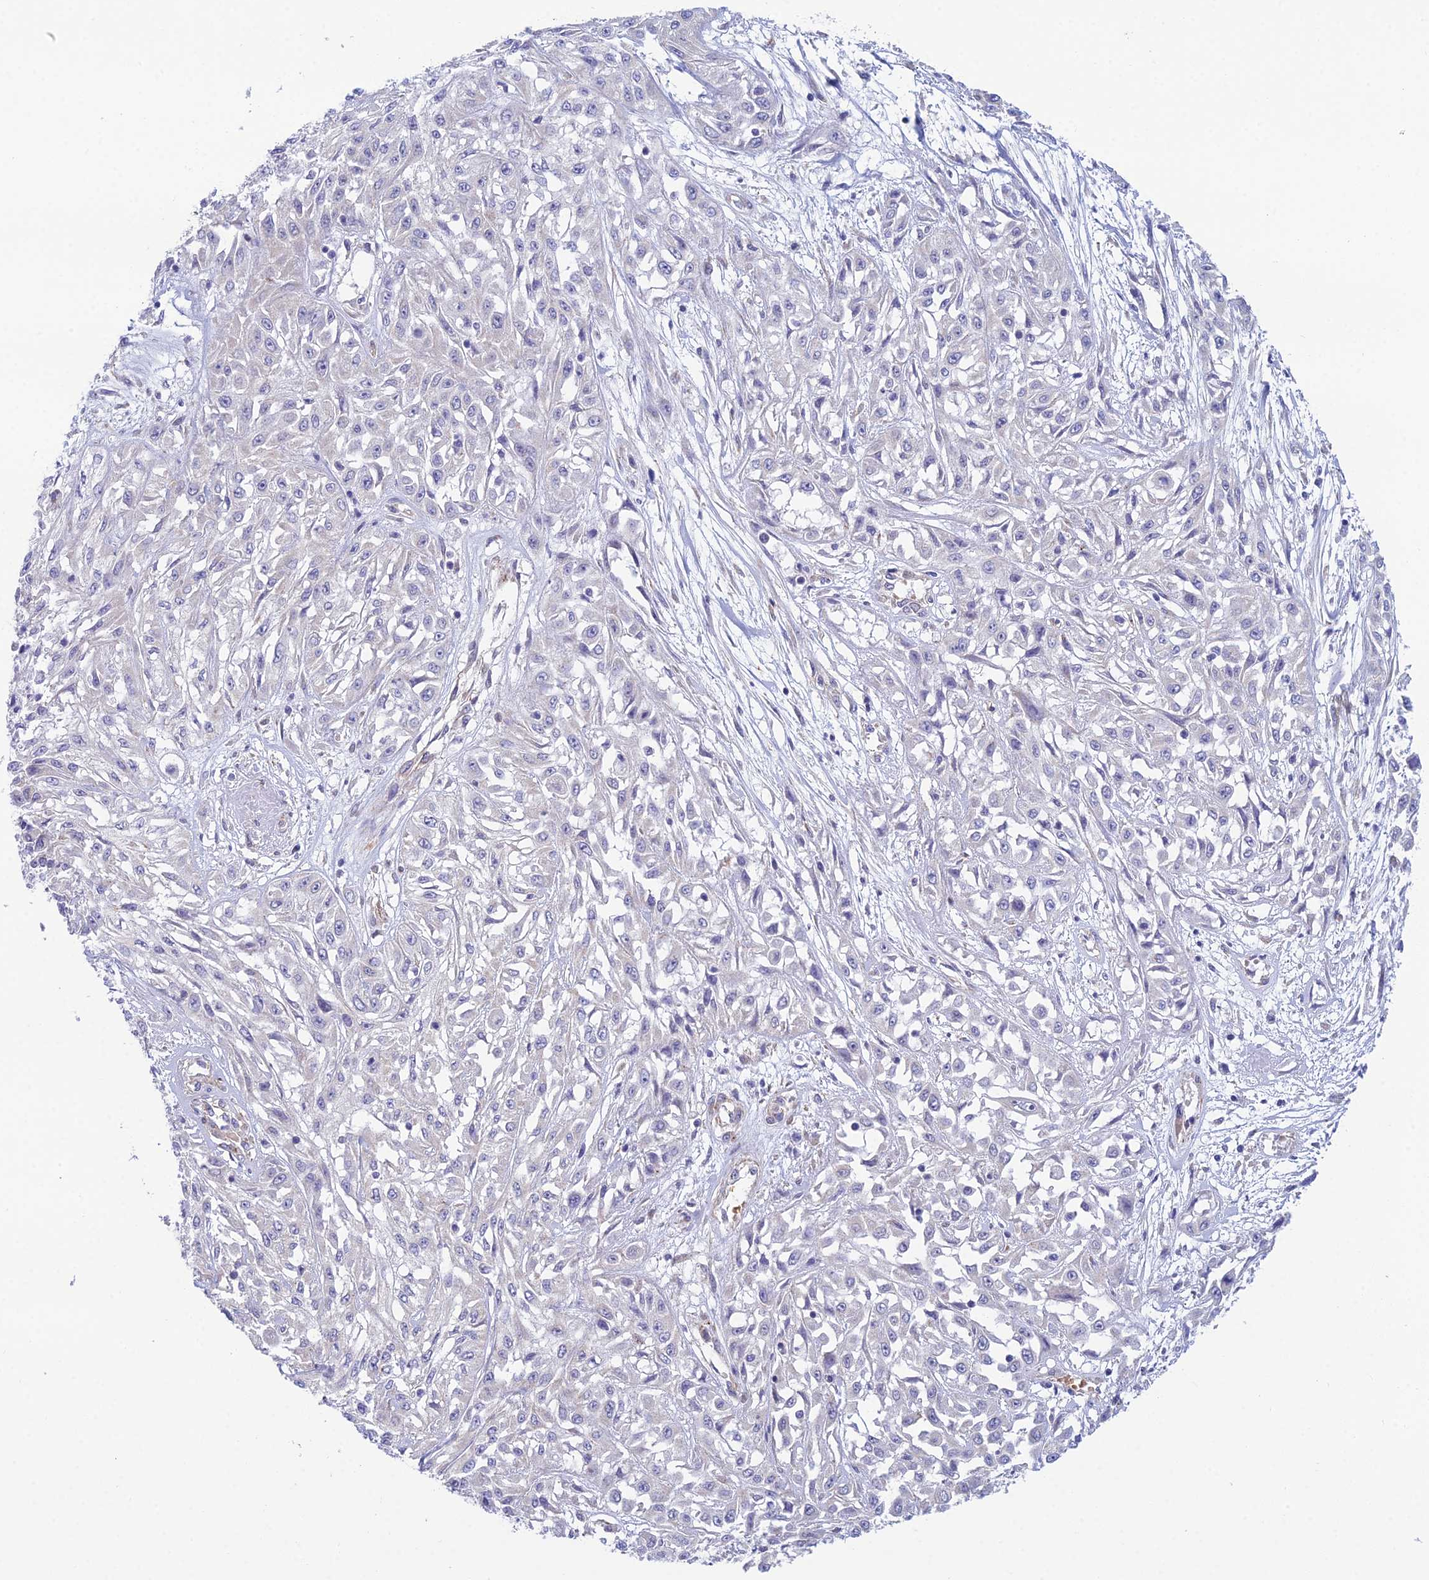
{"staining": {"intensity": "negative", "quantity": "none", "location": "none"}, "tissue": "skin cancer", "cell_type": "Tumor cells", "image_type": "cancer", "snomed": [{"axis": "morphology", "description": "Squamous cell carcinoma, NOS"}, {"axis": "morphology", "description": "Squamous cell carcinoma, metastatic, NOS"}, {"axis": "topography", "description": "Skin"}, {"axis": "topography", "description": "Lymph node"}], "caption": "Tumor cells are negative for brown protein staining in squamous cell carcinoma (skin).", "gene": "ZNF564", "patient": {"sex": "male", "age": 75}}